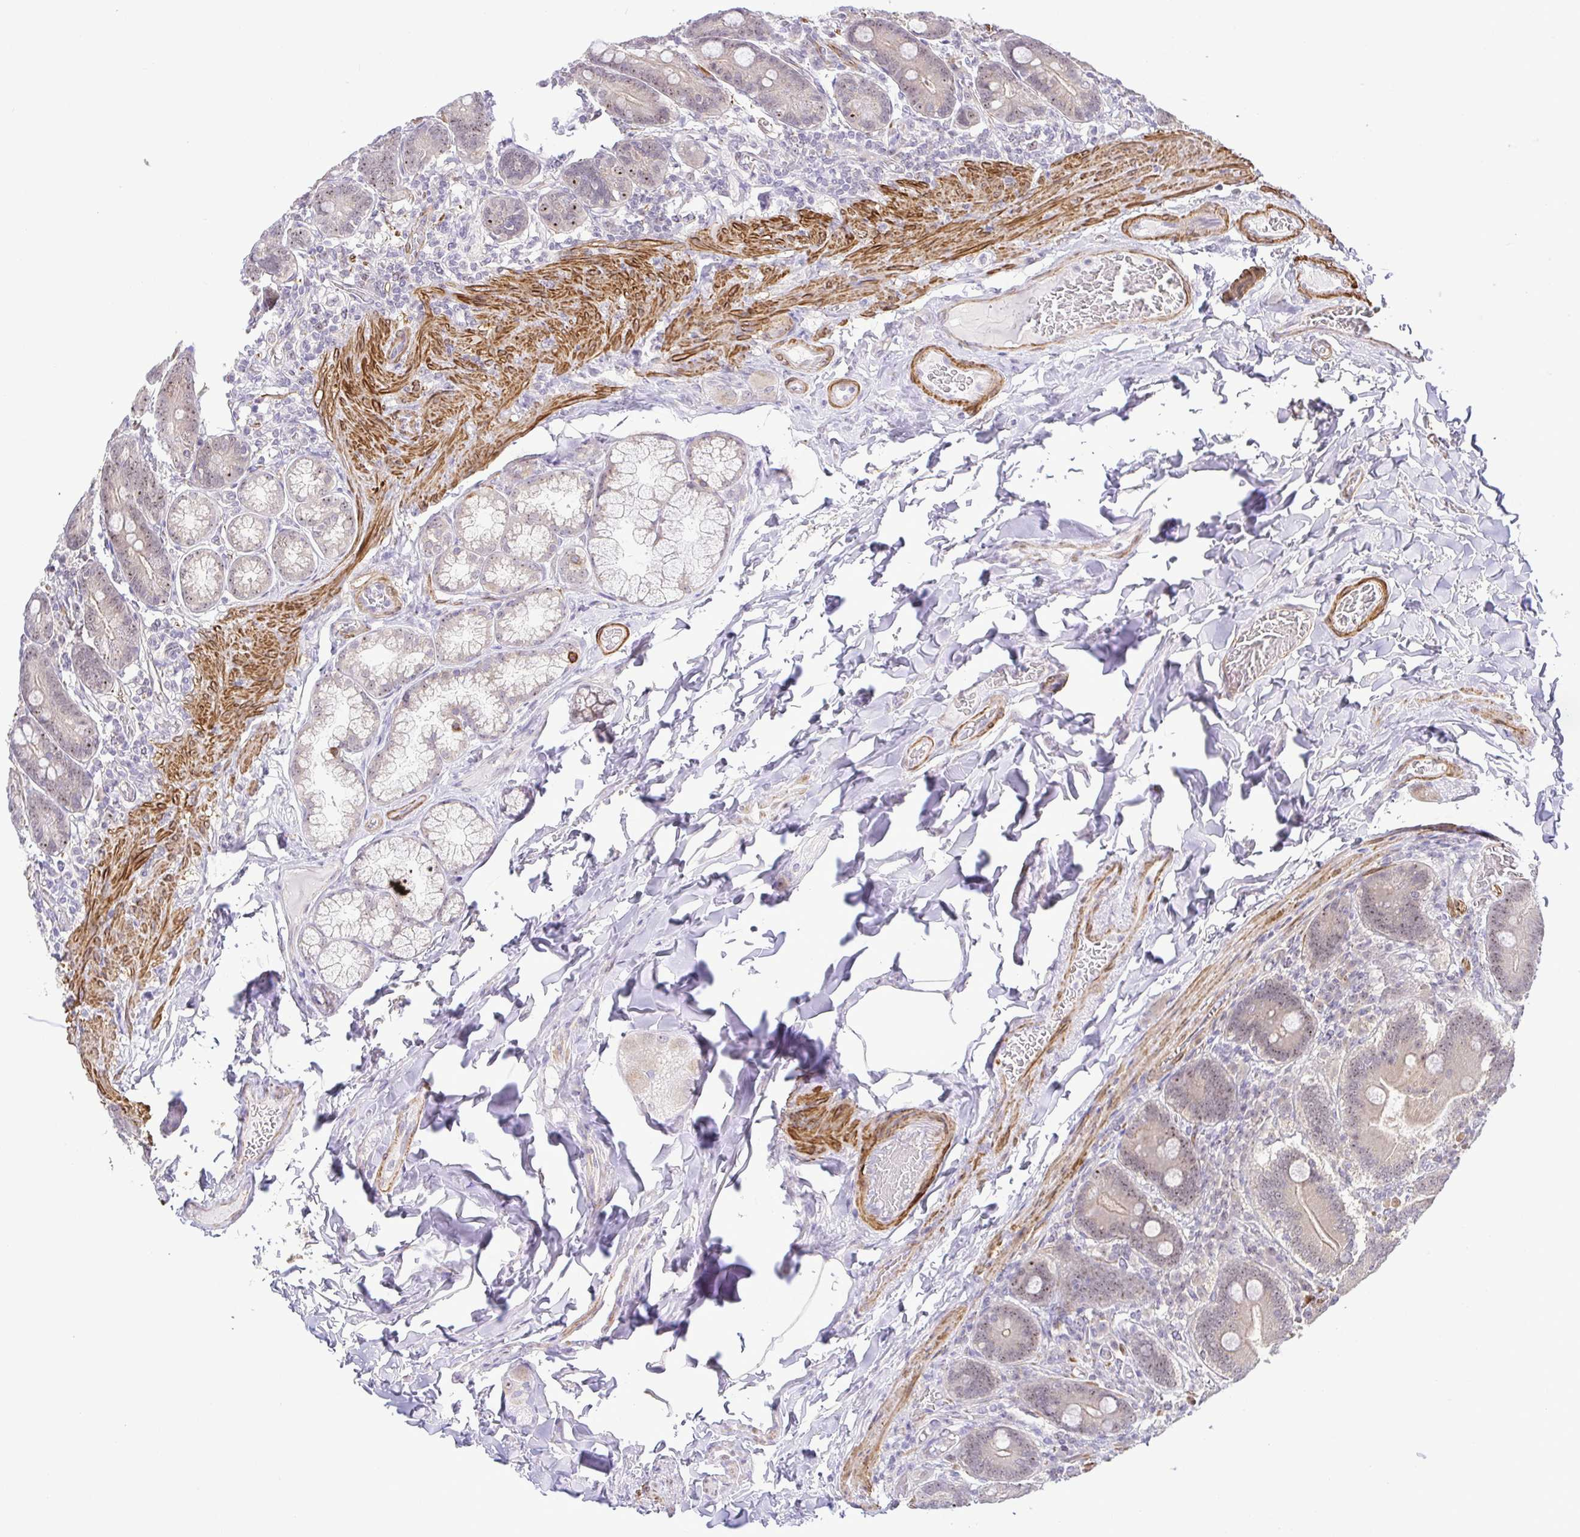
{"staining": {"intensity": "moderate", "quantity": "25%-75%", "location": "cytoplasmic/membranous,nuclear"}, "tissue": "duodenum", "cell_type": "Glandular cells", "image_type": "normal", "snomed": [{"axis": "morphology", "description": "Normal tissue, NOS"}, {"axis": "topography", "description": "Duodenum"}], "caption": "High-magnification brightfield microscopy of benign duodenum stained with DAB (3,3'-diaminobenzidine) (brown) and counterstained with hematoxylin (blue). glandular cells exhibit moderate cytoplasmic/membranous,nuclear staining is seen in approximately25%-75% of cells.", "gene": "RSL24D1", "patient": {"sex": "female", "age": 62}}